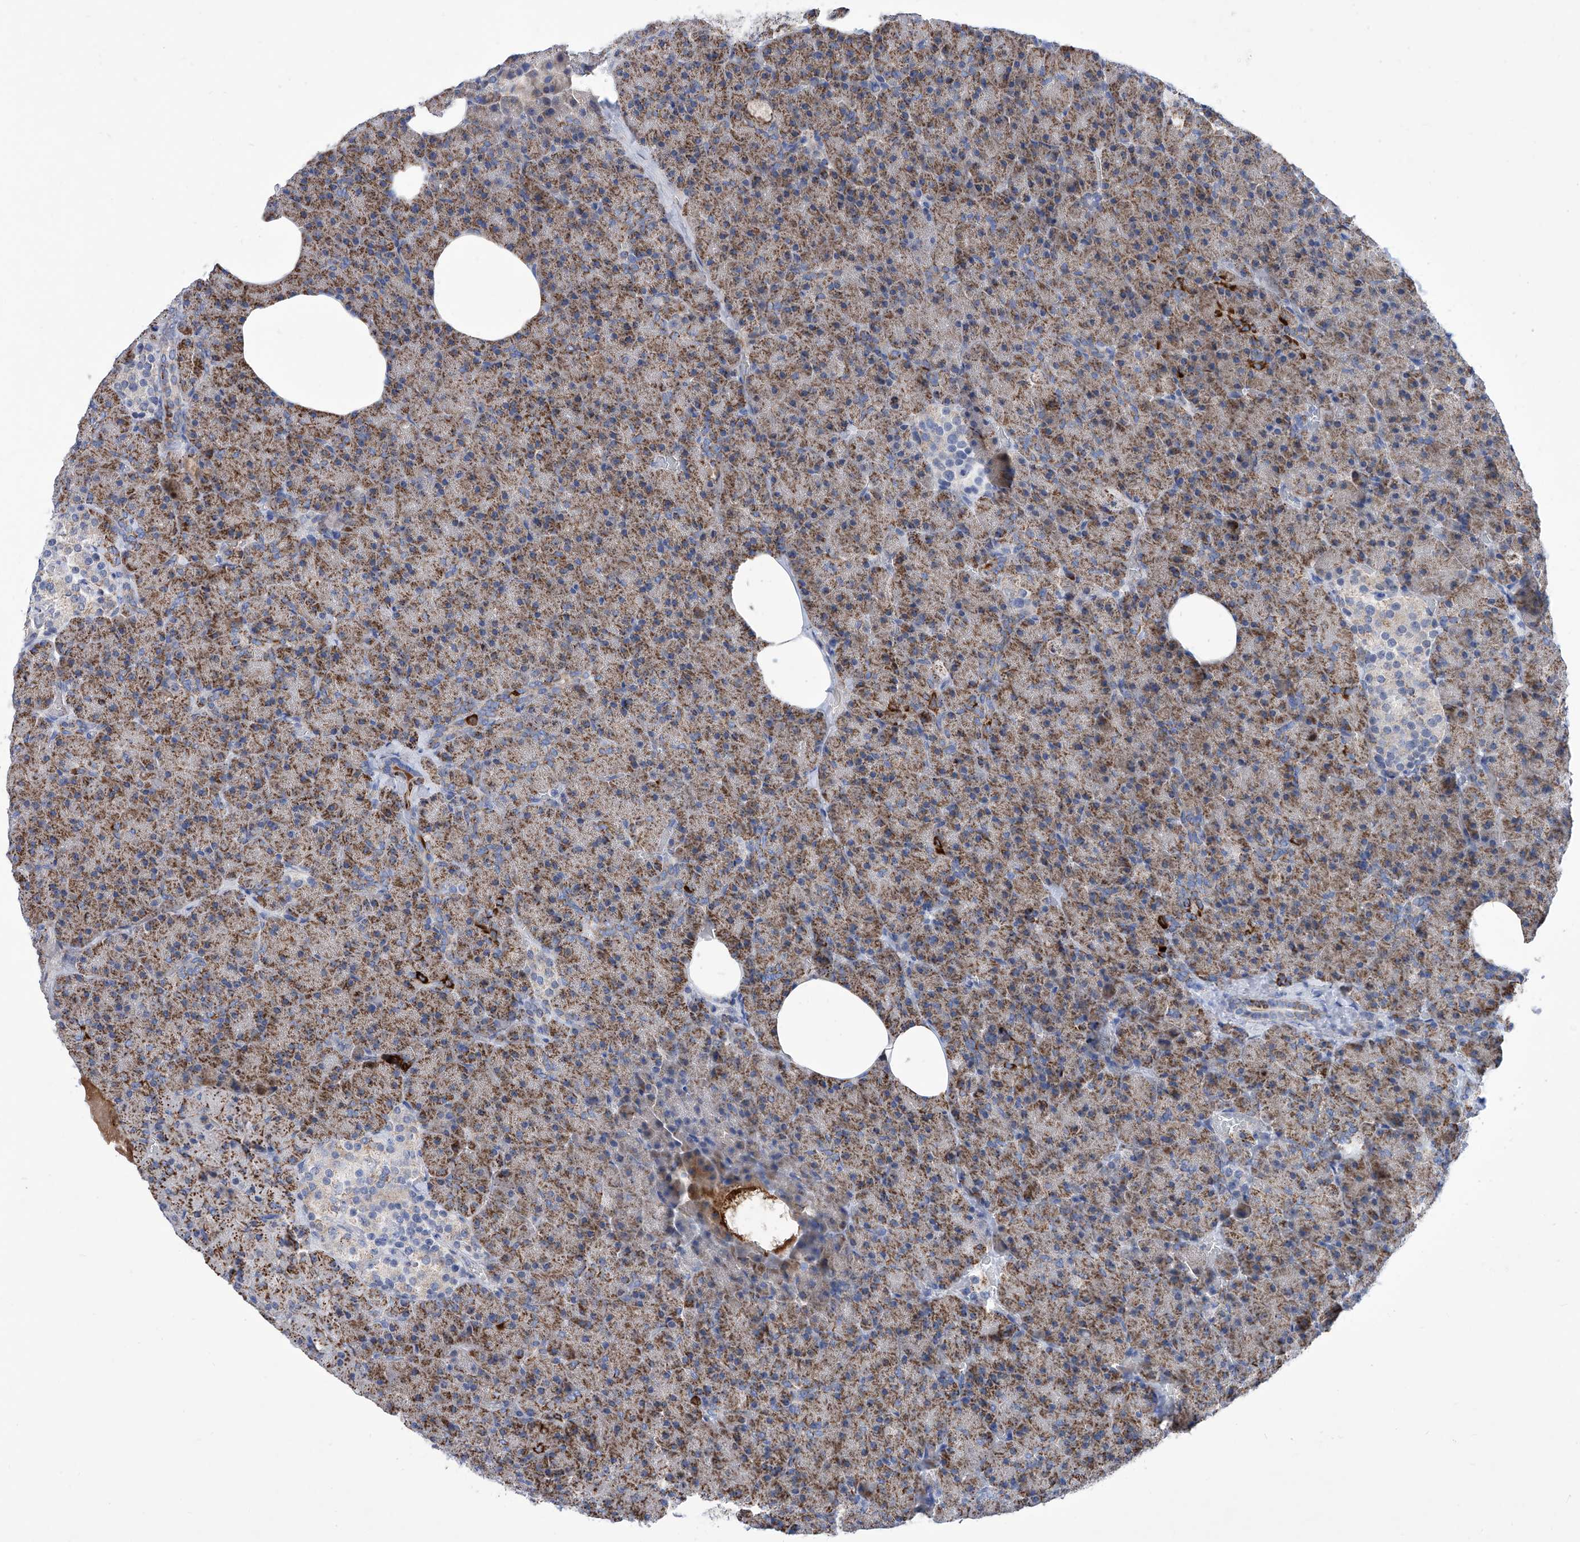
{"staining": {"intensity": "moderate", "quantity": ">75%", "location": "cytoplasmic/membranous"}, "tissue": "pancreas", "cell_type": "Exocrine glandular cells", "image_type": "normal", "snomed": [{"axis": "morphology", "description": "Normal tissue, NOS"}, {"axis": "morphology", "description": "Carcinoid, malignant, NOS"}, {"axis": "topography", "description": "Pancreas"}], "caption": "An IHC image of benign tissue is shown. Protein staining in brown labels moderate cytoplasmic/membranous positivity in pancreas within exocrine glandular cells. (IHC, brightfield microscopy, high magnification).", "gene": "SRBD1", "patient": {"sex": "female", "age": 35}}